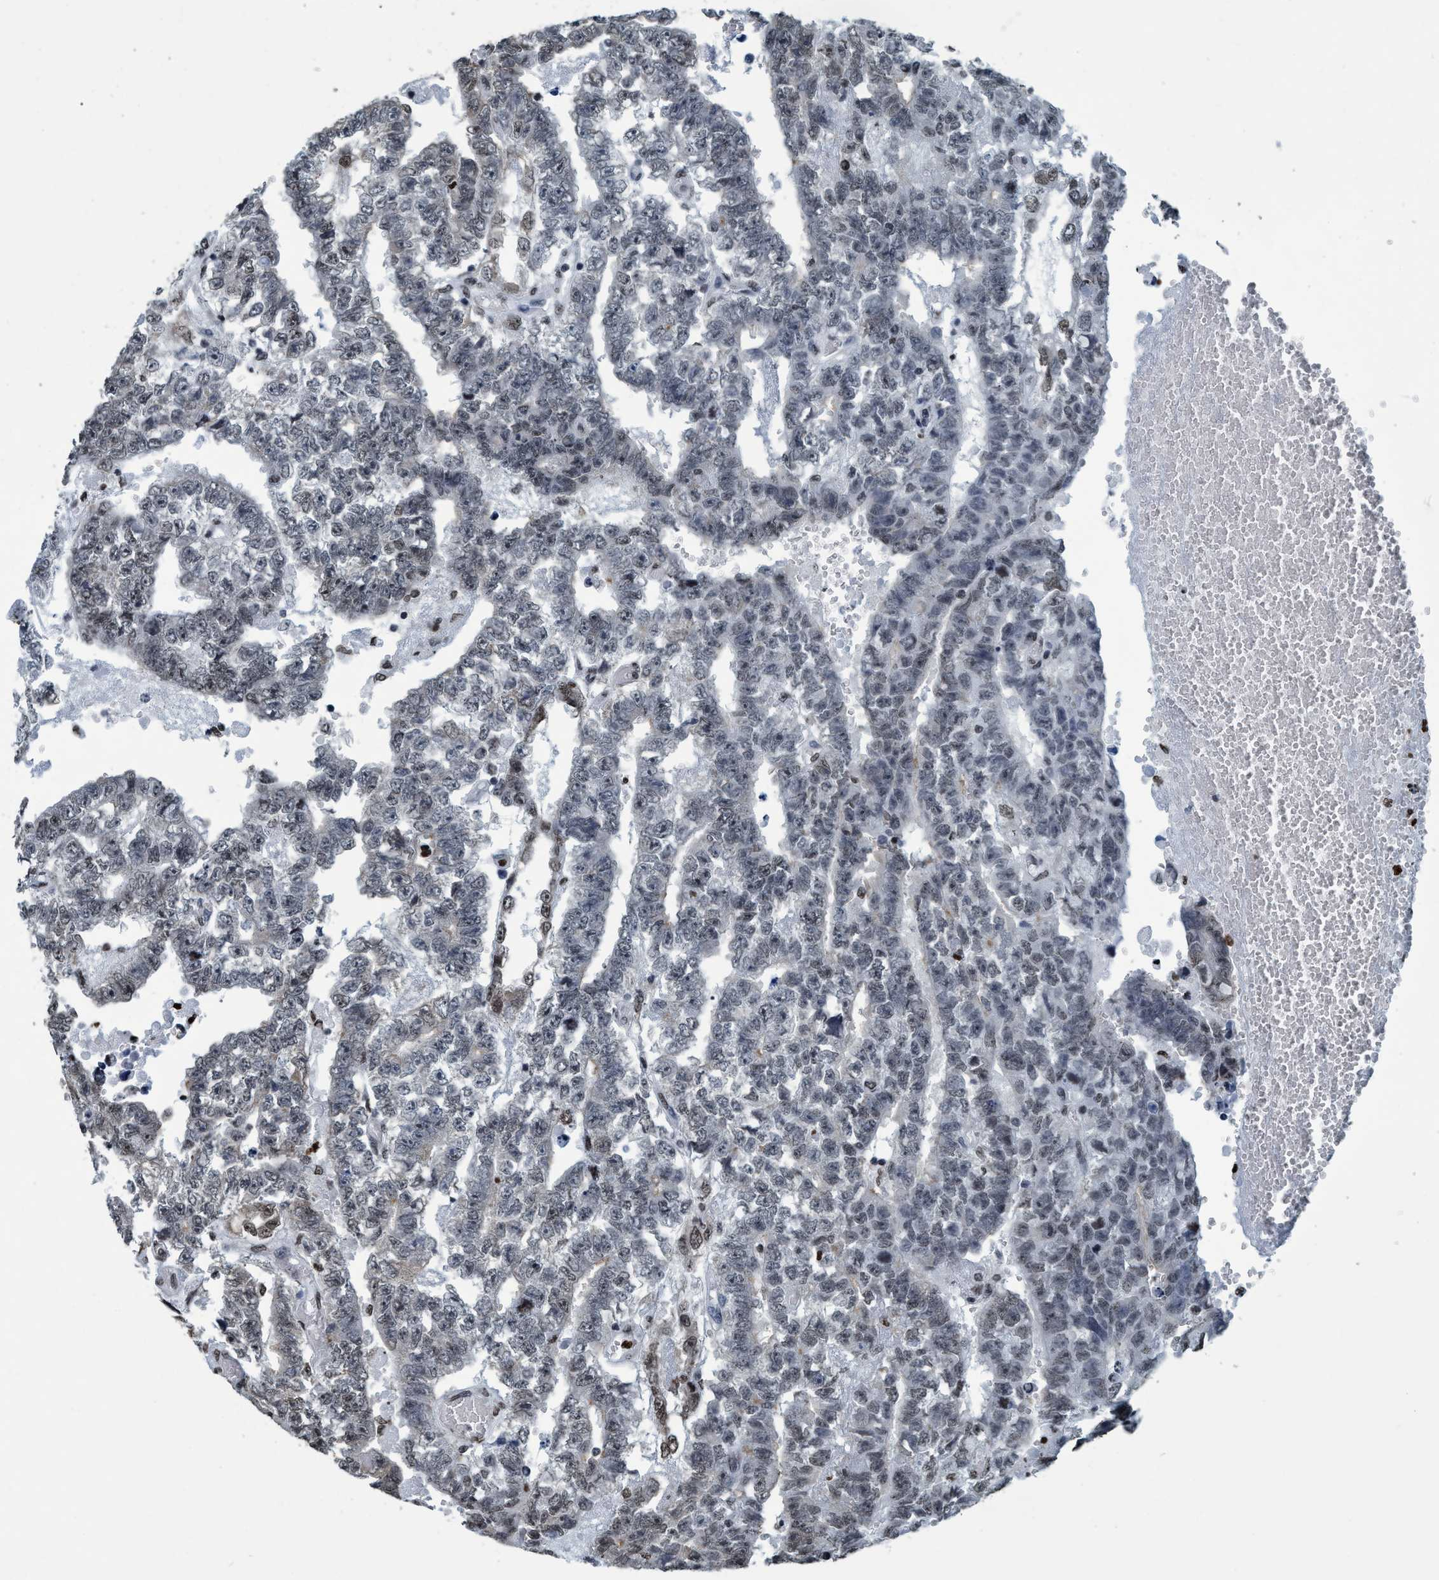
{"staining": {"intensity": "weak", "quantity": "<25%", "location": "nuclear"}, "tissue": "testis cancer", "cell_type": "Tumor cells", "image_type": "cancer", "snomed": [{"axis": "morphology", "description": "Carcinoma, Embryonal, NOS"}, {"axis": "topography", "description": "Testis"}], "caption": "This is an immunohistochemistry (IHC) photomicrograph of testis embryonal carcinoma. There is no expression in tumor cells.", "gene": "CCNE2", "patient": {"sex": "male", "age": 25}}